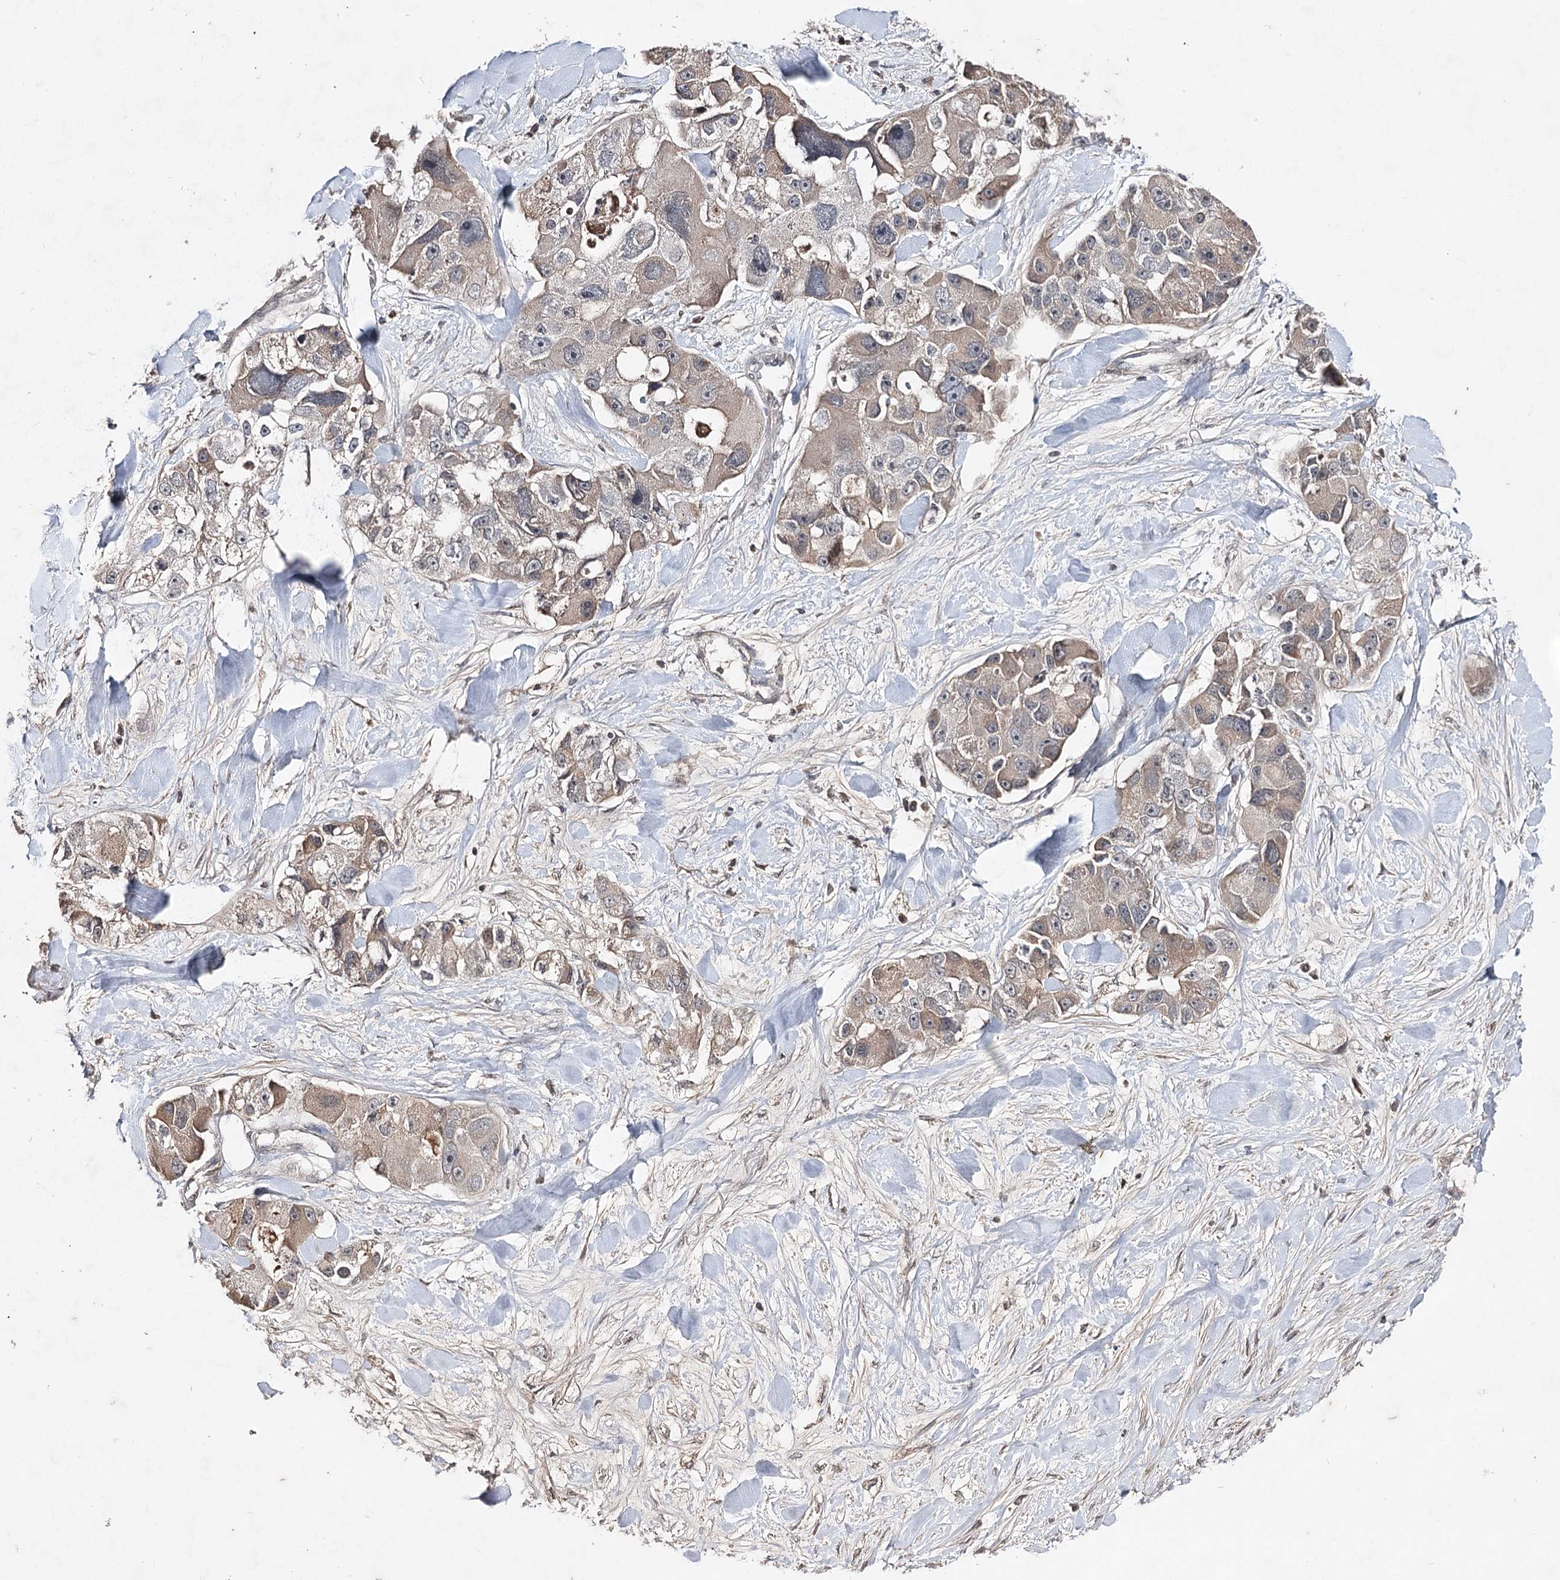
{"staining": {"intensity": "weak", "quantity": "<25%", "location": "cytoplasmic/membranous"}, "tissue": "lung cancer", "cell_type": "Tumor cells", "image_type": "cancer", "snomed": [{"axis": "morphology", "description": "Adenocarcinoma, NOS"}, {"axis": "topography", "description": "Lung"}], "caption": "Lung cancer (adenocarcinoma) was stained to show a protein in brown. There is no significant expression in tumor cells. (DAB (3,3'-diaminobenzidine) immunohistochemistry, high magnification).", "gene": "SYNGR3", "patient": {"sex": "female", "age": 54}}